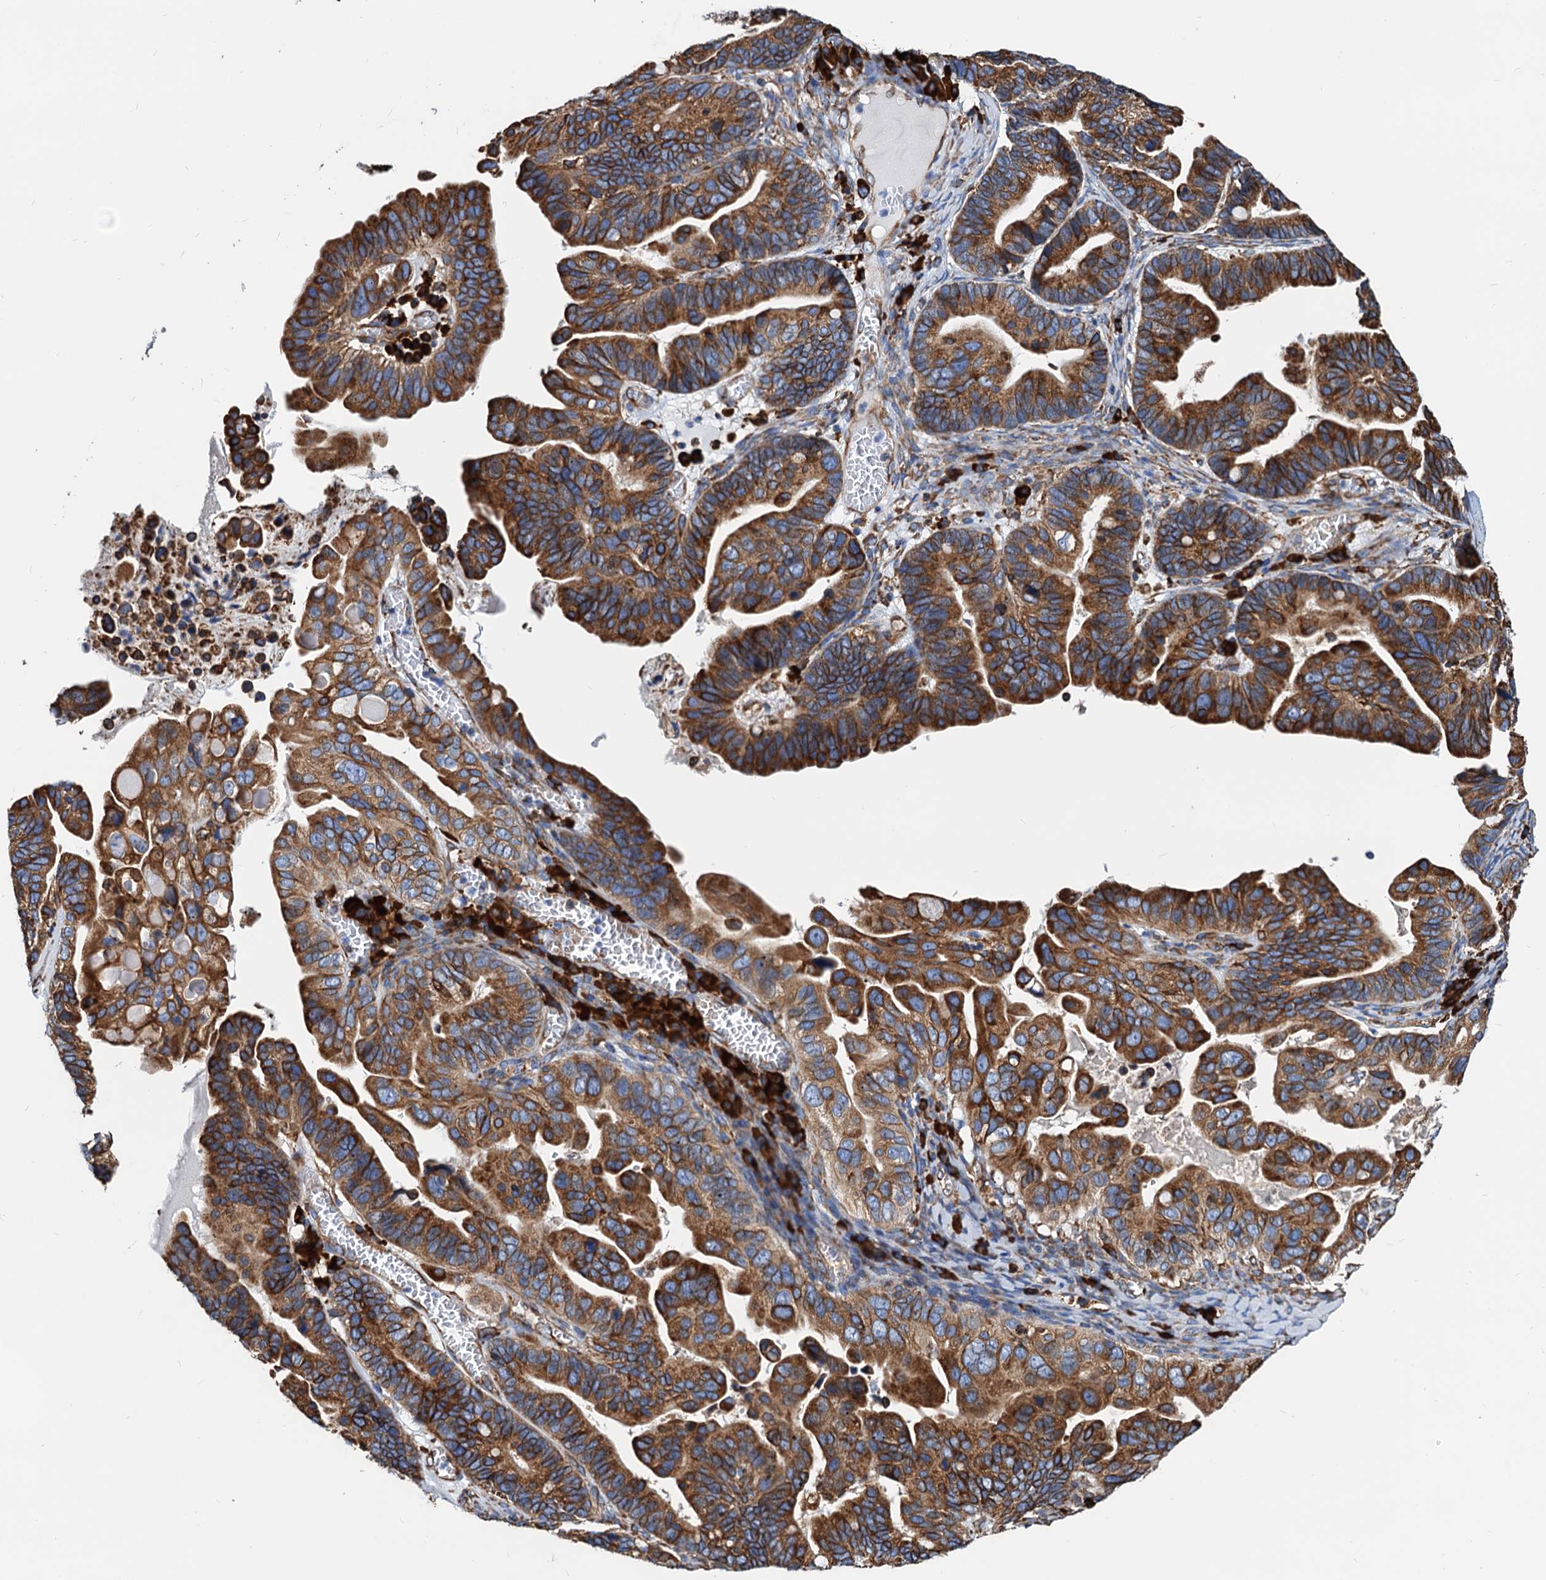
{"staining": {"intensity": "strong", "quantity": ">75%", "location": "cytoplasmic/membranous"}, "tissue": "ovarian cancer", "cell_type": "Tumor cells", "image_type": "cancer", "snomed": [{"axis": "morphology", "description": "Cystadenocarcinoma, serous, NOS"}, {"axis": "topography", "description": "Ovary"}], "caption": "Immunohistochemistry (IHC) (DAB) staining of ovarian cancer (serous cystadenocarcinoma) shows strong cytoplasmic/membranous protein expression in approximately >75% of tumor cells.", "gene": "HSPA5", "patient": {"sex": "female", "age": 56}}